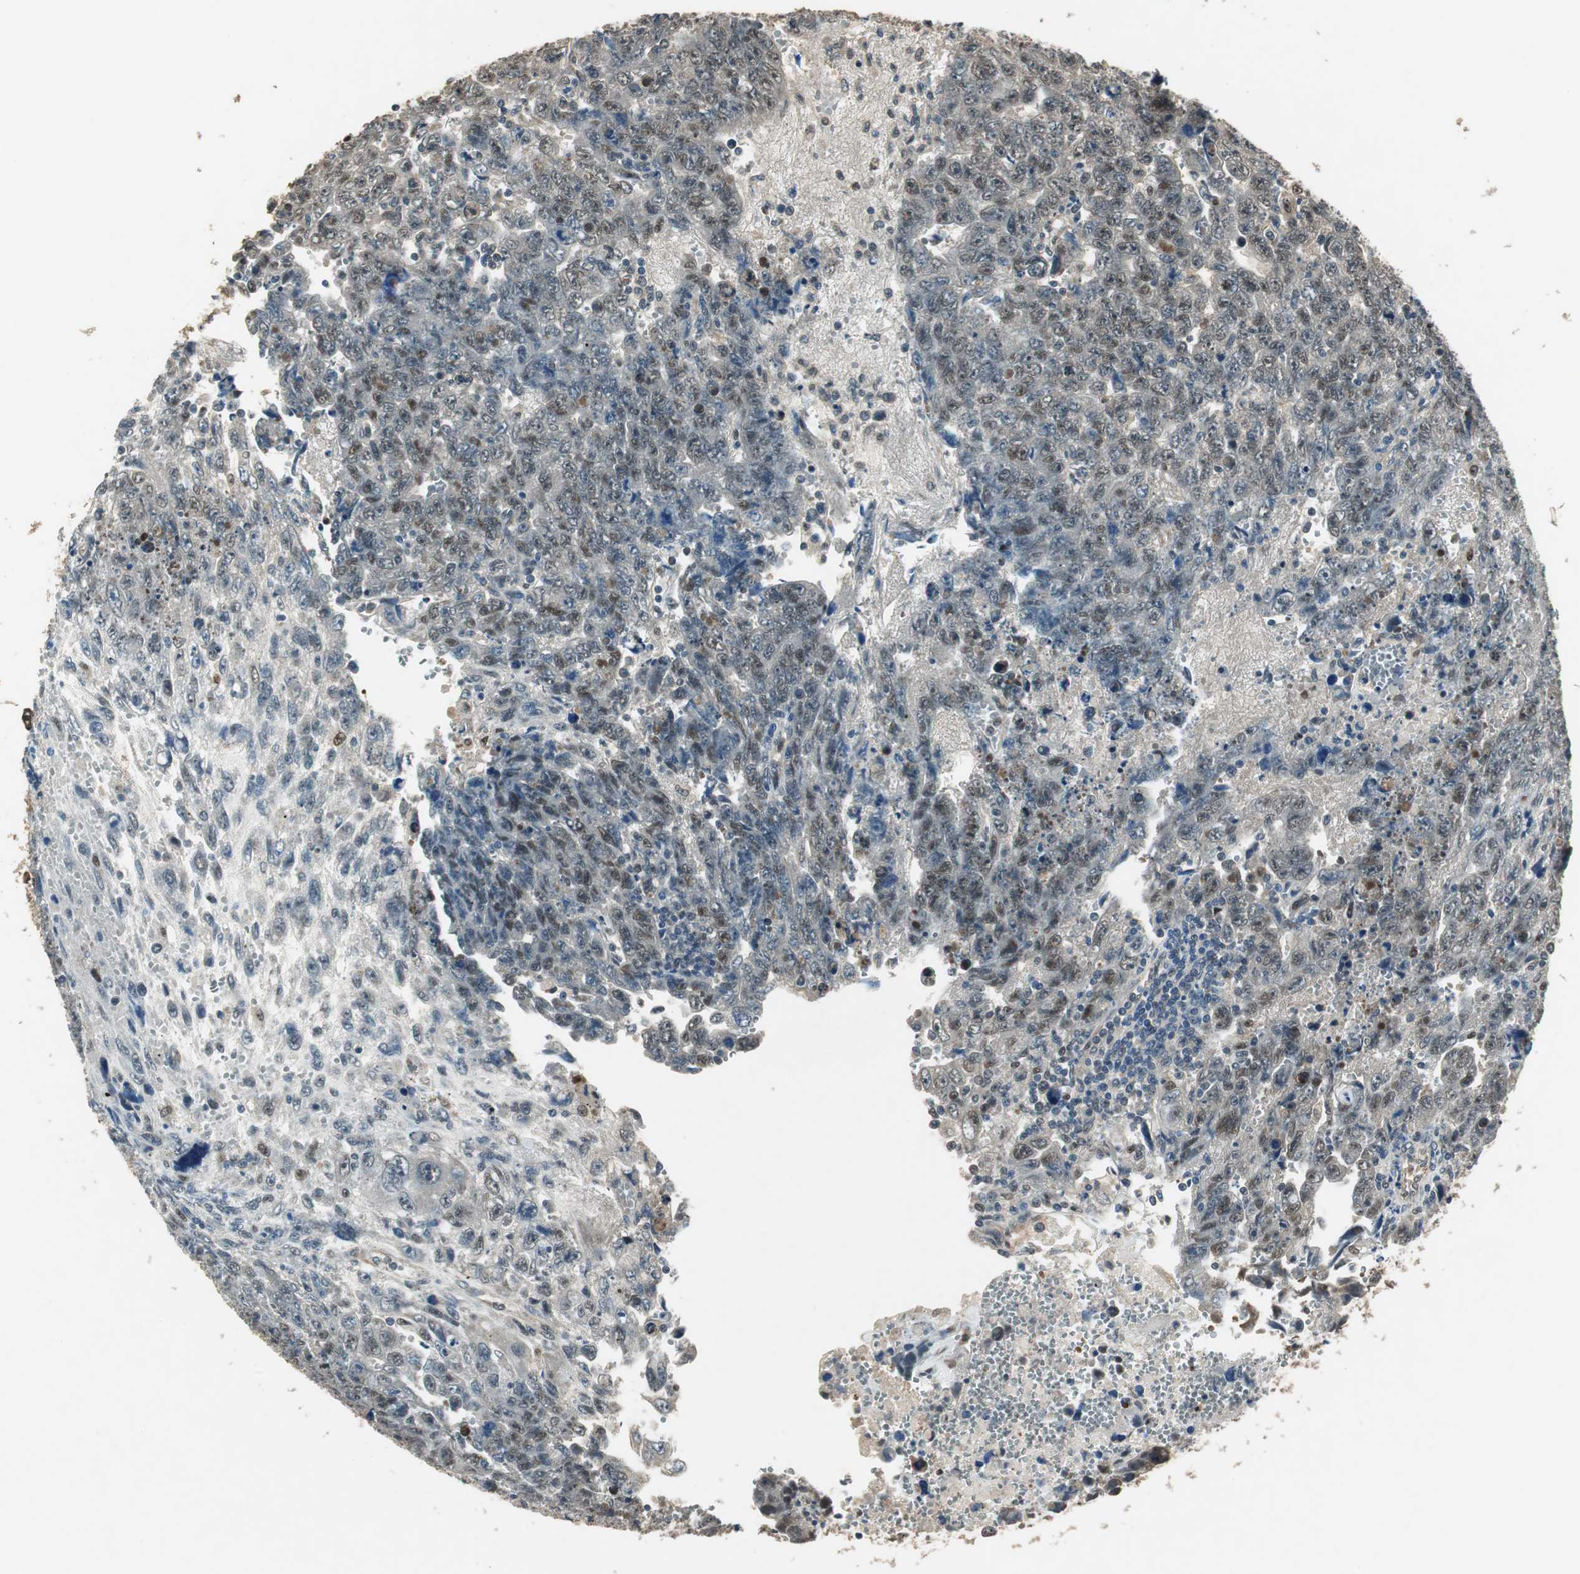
{"staining": {"intensity": "weak", "quantity": "25%-75%", "location": "cytoplasmic/membranous,nuclear"}, "tissue": "testis cancer", "cell_type": "Tumor cells", "image_type": "cancer", "snomed": [{"axis": "morphology", "description": "Carcinoma, Embryonal, NOS"}, {"axis": "topography", "description": "Testis"}], "caption": "High-magnification brightfield microscopy of testis embryonal carcinoma stained with DAB (brown) and counterstained with hematoxylin (blue). tumor cells exhibit weak cytoplasmic/membranous and nuclear positivity is seen in approximately25%-75% of cells. (DAB IHC, brown staining for protein, blue staining for nuclei).", "gene": "PSMB4", "patient": {"sex": "male", "age": 28}}